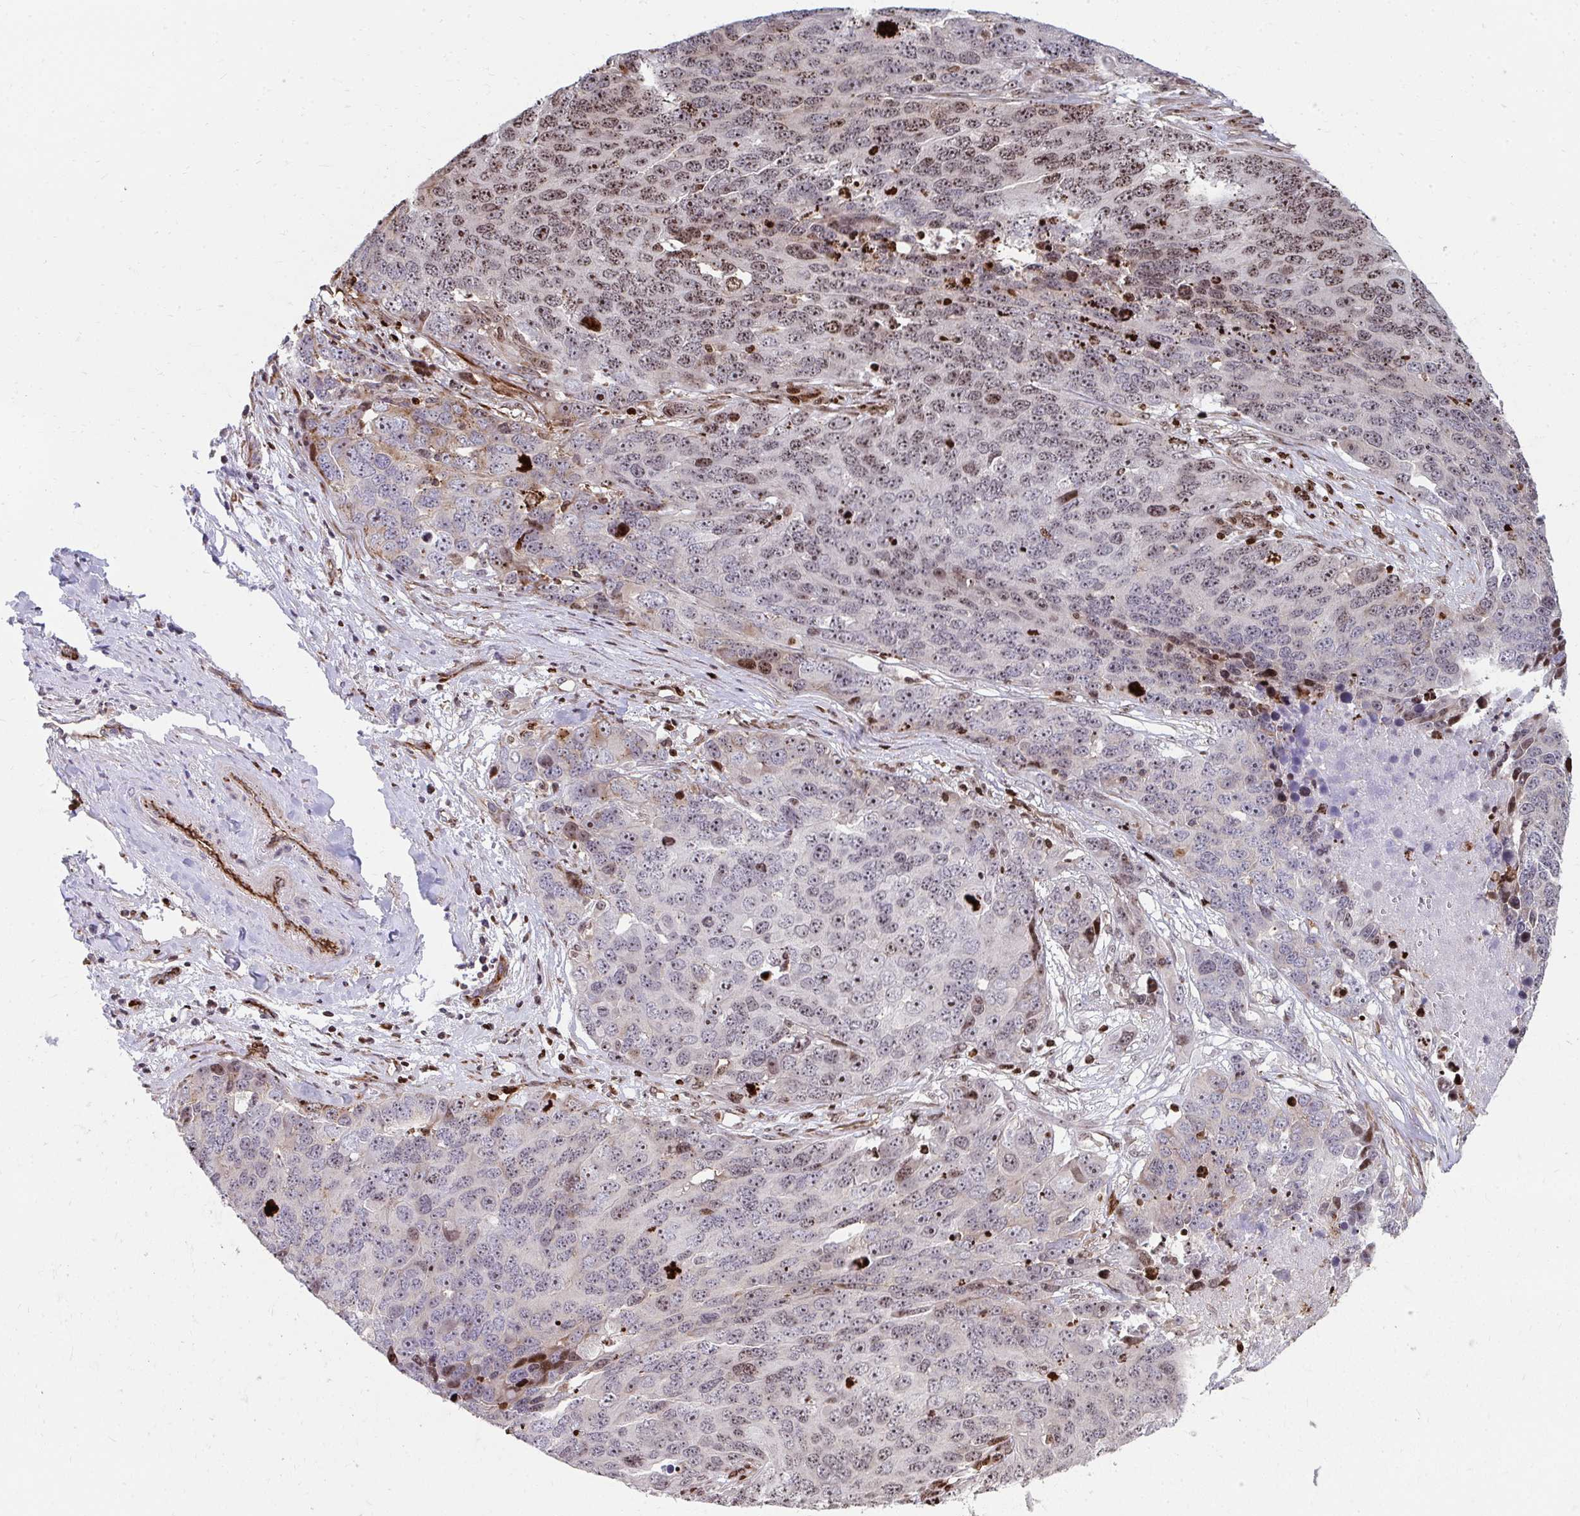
{"staining": {"intensity": "moderate", "quantity": ">75%", "location": "nuclear"}, "tissue": "ovarian cancer", "cell_type": "Tumor cells", "image_type": "cancer", "snomed": [{"axis": "morphology", "description": "Cystadenocarcinoma, serous, NOS"}, {"axis": "topography", "description": "Ovary"}], "caption": "Moderate nuclear expression for a protein is present in about >75% of tumor cells of ovarian serous cystadenocarcinoma using immunohistochemistry (IHC).", "gene": "FOXN3", "patient": {"sex": "female", "age": 76}}